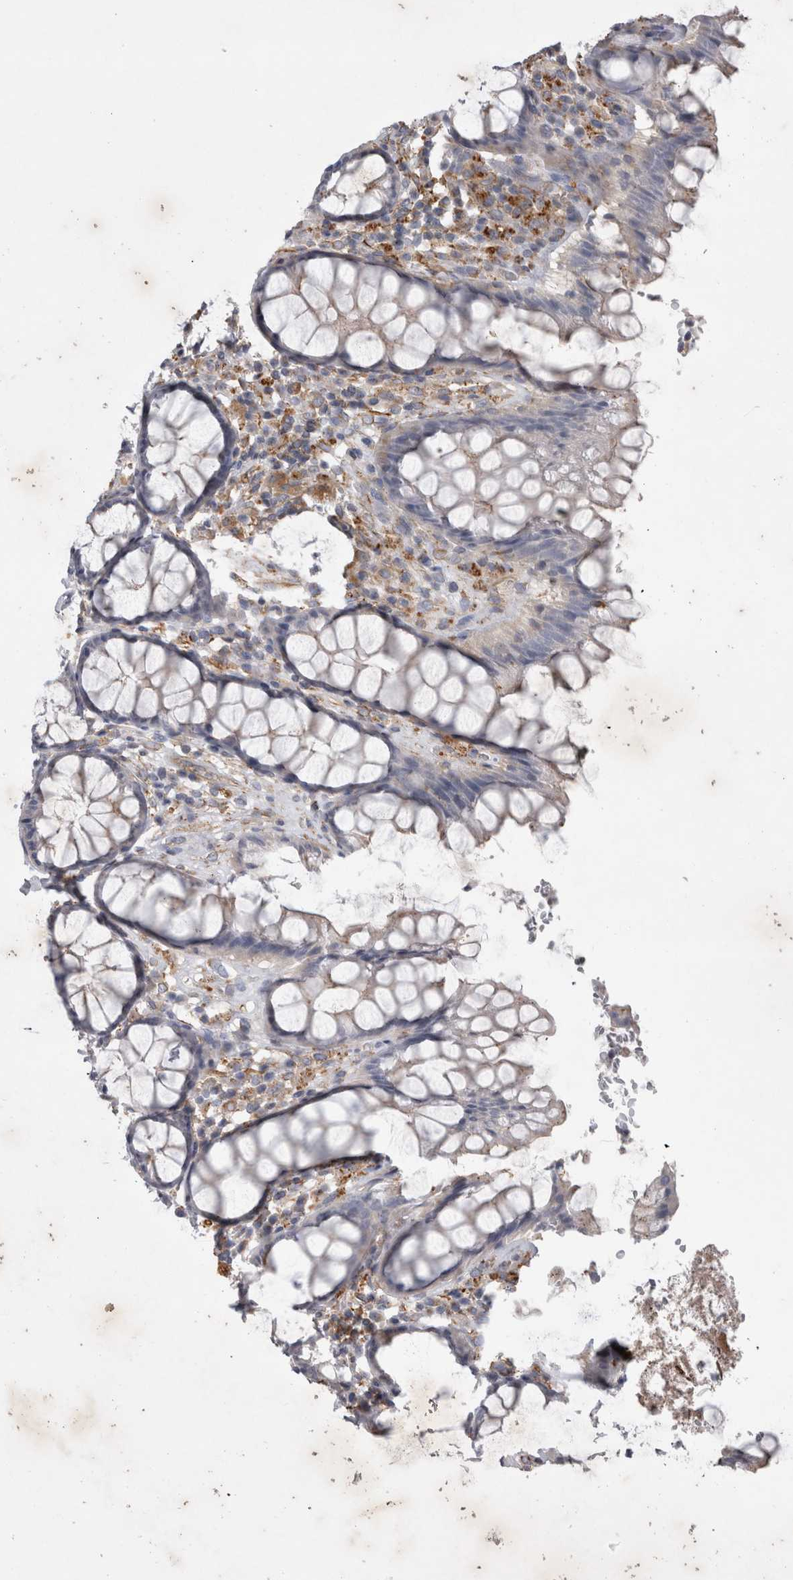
{"staining": {"intensity": "negative", "quantity": "none", "location": "none"}, "tissue": "rectum", "cell_type": "Glandular cells", "image_type": "normal", "snomed": [{"axis": "morphology", "description": "Normal tissue, NOS"}, {"axis": "topography", "description": "Rectum"}], "caption": "Rectum stained for a protein using immunohistochemistry displays no positivity glandular cells.", "gene": "STRADB", "patient": {"sex": "male", "age": 64}}